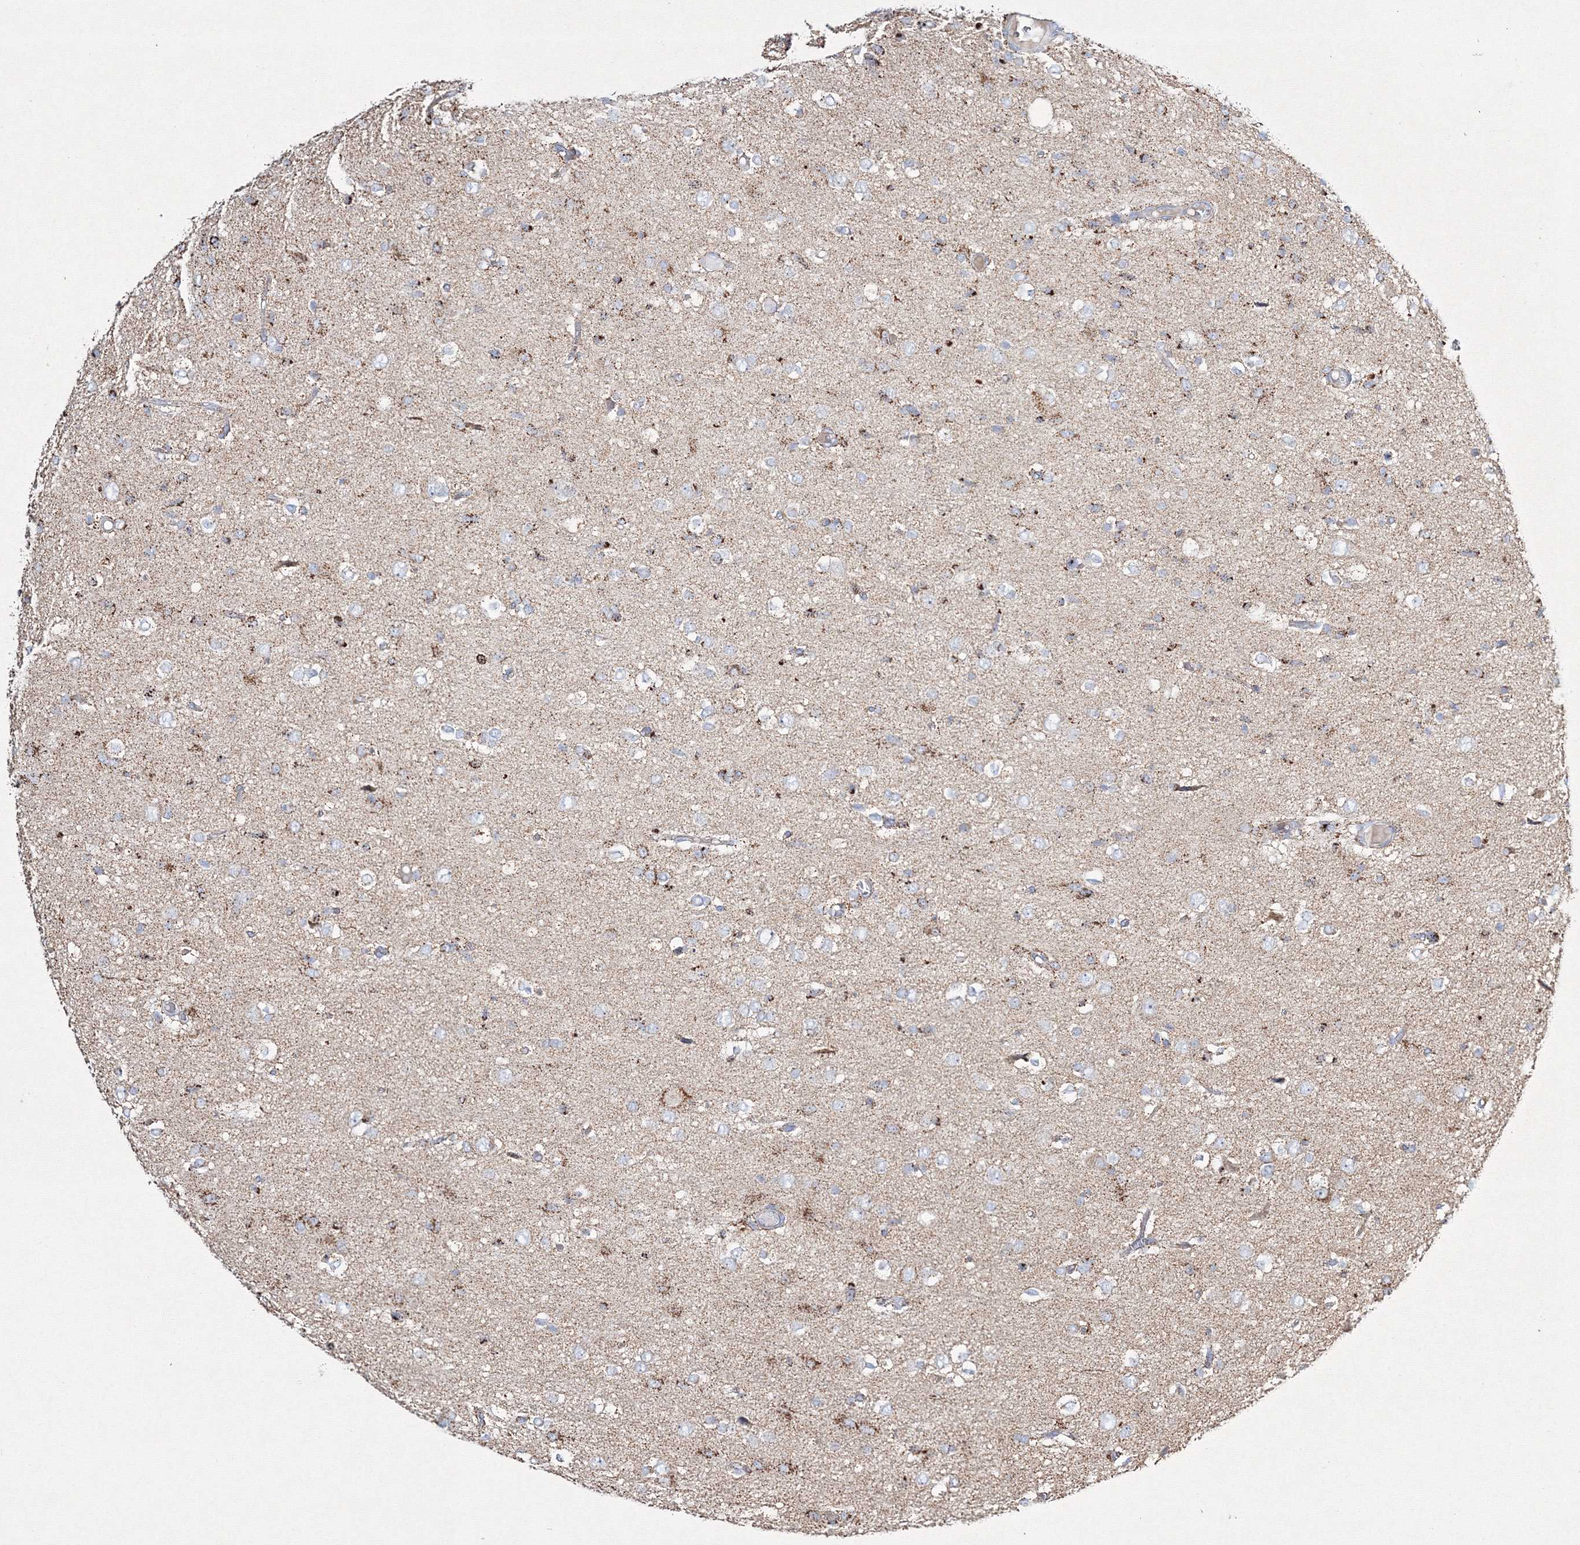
{"staining": {"intensity": "moderate", "quantity": "25%-75%", "location": "cytoplasmic/membranous"}, "tissue": "glioma", "cell_type": "Tumor cells", "image_type": "cancer", "snomed": [{"axis": "morphology", "description": "Glioma, malignant, High grade"}, {"axis": "topography", "description": "Brain"}], "caption": "Tumor cells exhibit medium levels of moderate cytoplasmic/membranous positivity in about 25%-75% of cells in human glioma.", "gene": "IGSF9", "patient": {"sex": "female", "age": 59}}